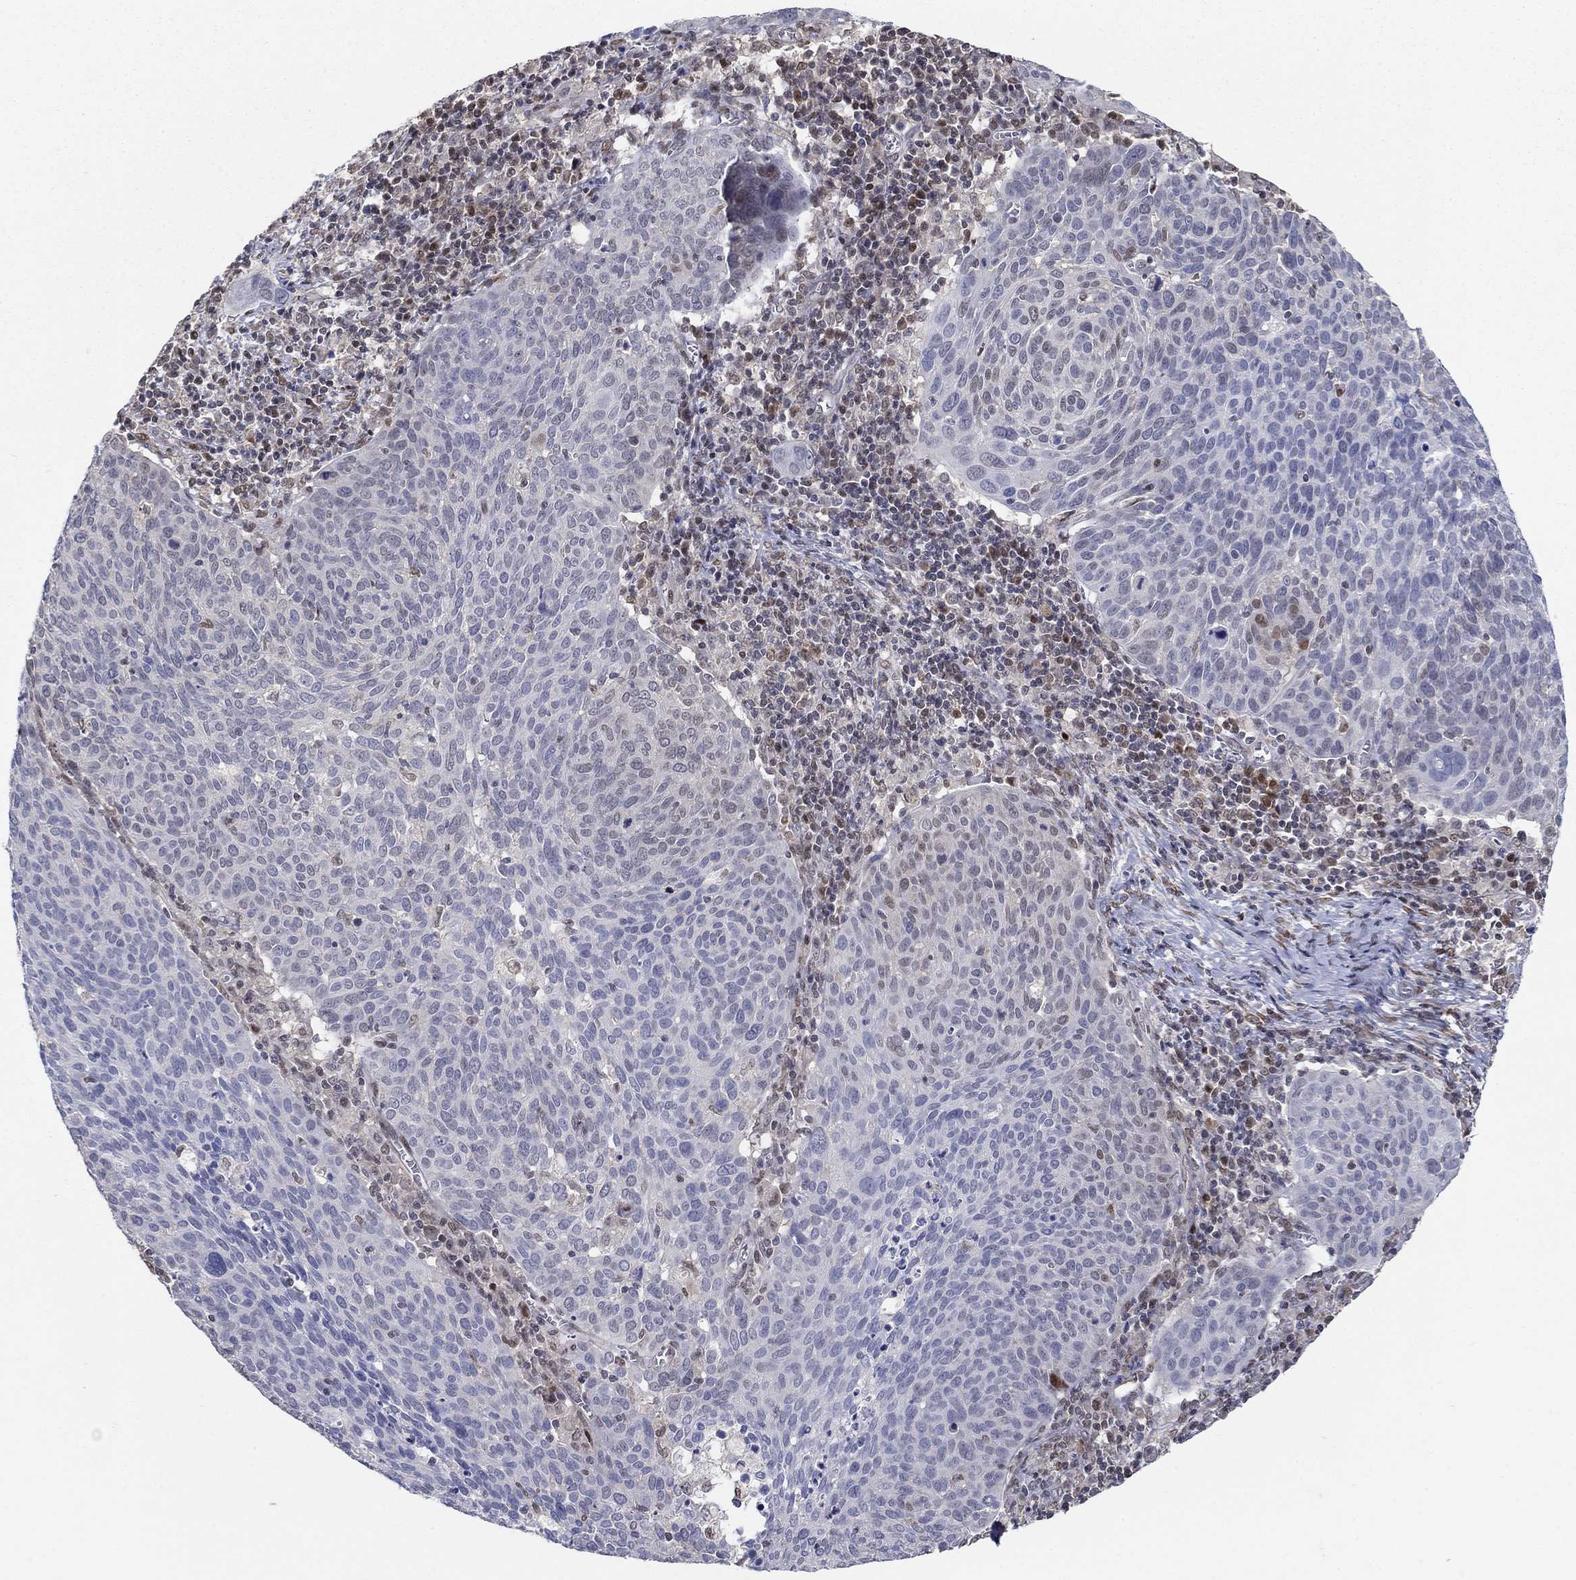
{"staining": {"intensity": "negative", "quantity": "none", "location": "none"}, "tissue": "cervical cancer", "cell_type": "Tumor cells", "image_type": "cancer", "snomed": [{"axis": "morphology", "description": "Squamous cell carcinoma, NOS"}, {"axis": "topography", "description": "Cervix"}], "caption": "The micrograph shows no staining of tumor cells in squamous cell carcinoma (cervical).", "gene": "CENPE", "patient": {"sex": "female", "age": 39}}